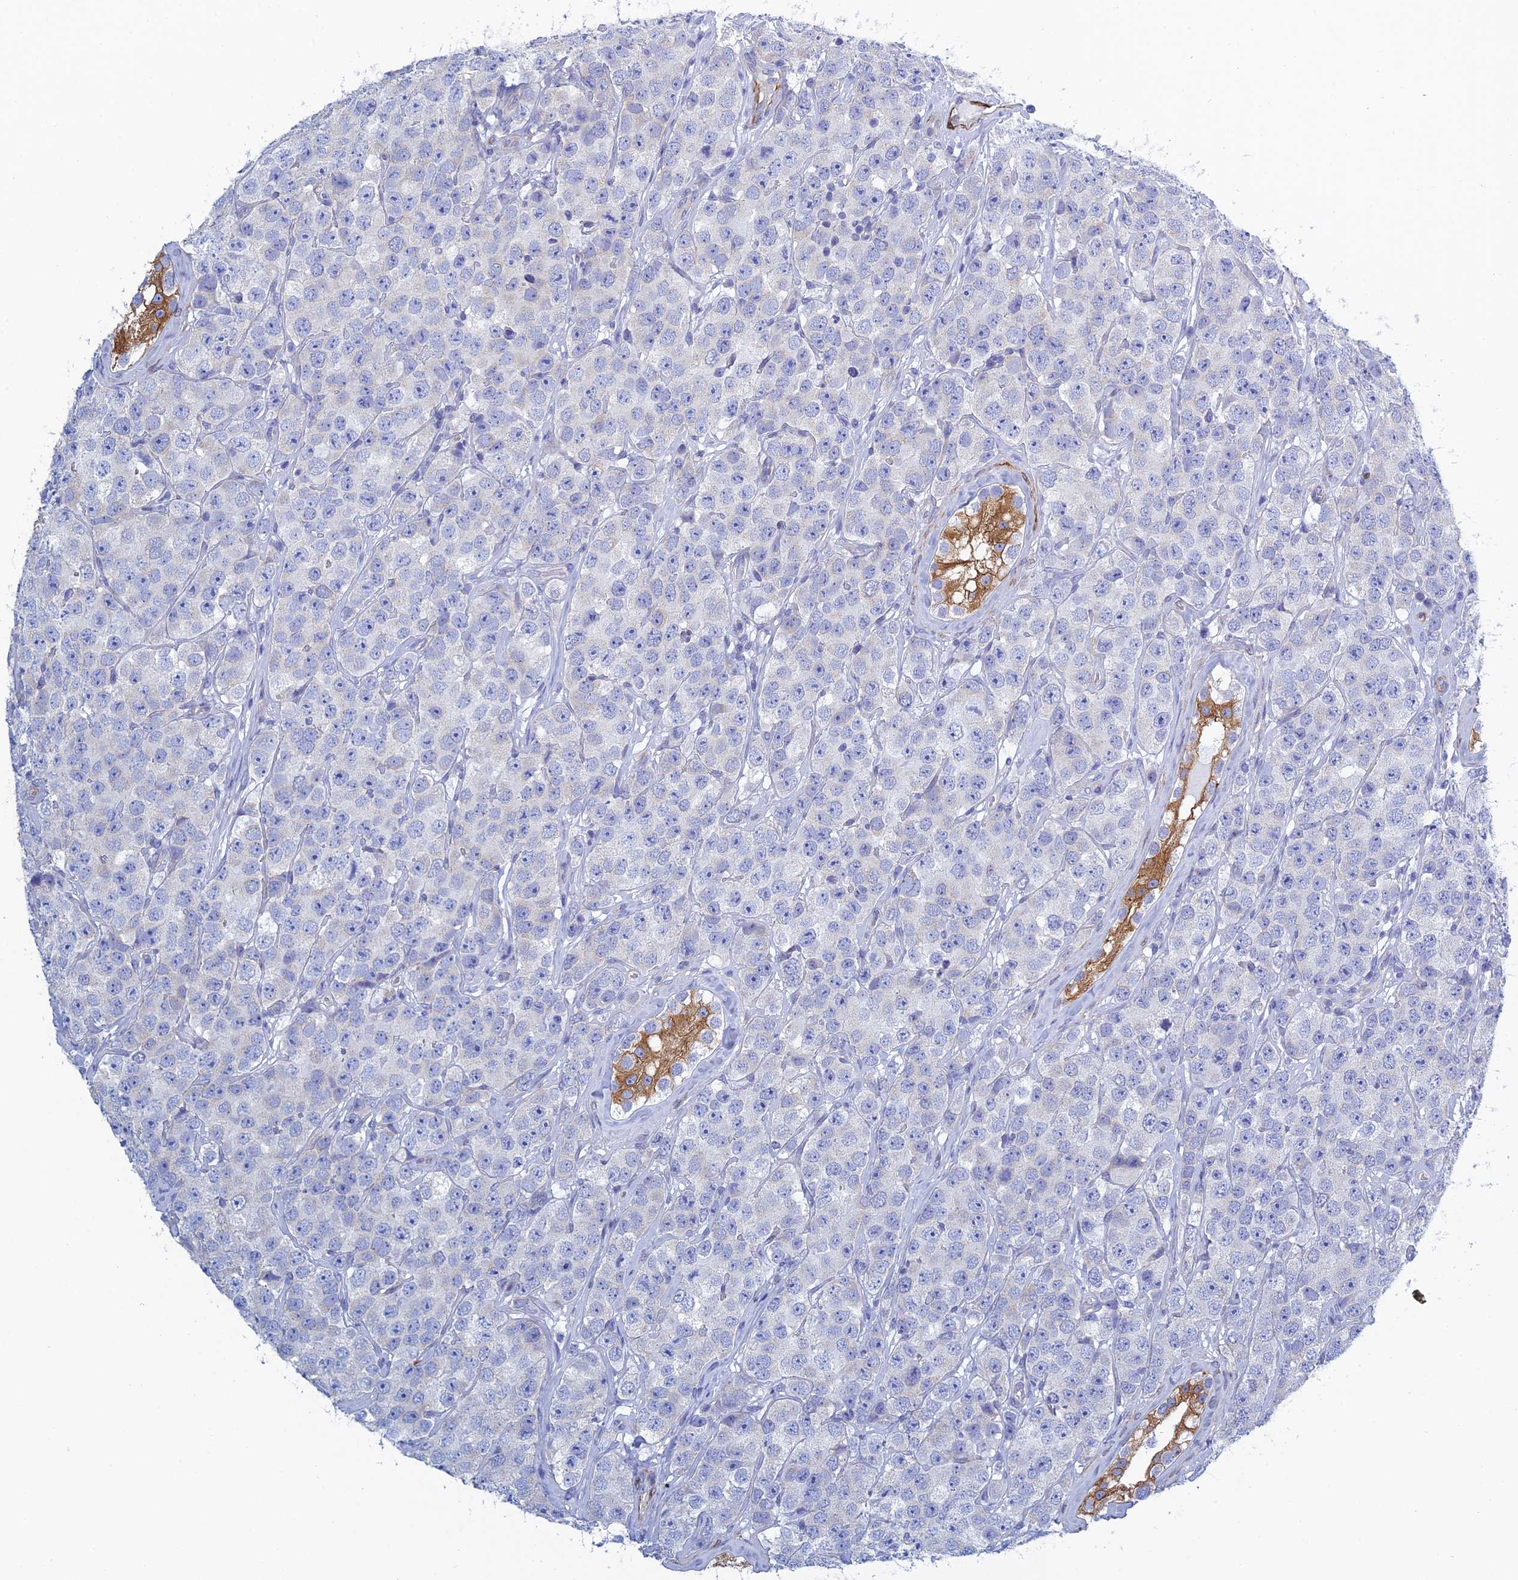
{"staining": {"intensity": "negative", "quantity": "none", "location": "none"}, "tissue": "testis cancer", "cell_type": "Tumor cells", "image_type": "cancer", "snomed": [{"axis": "morphology", "description": "Seminoma, NOS"}, {"axis": "topography", "description": "Testis"}], "caption": "Immunohistochemistry (IHC) of testis cancer shows no staining in tumor cells.", "gene": "PCDHA8", "patient": {"sex": "male", "age": 28}}